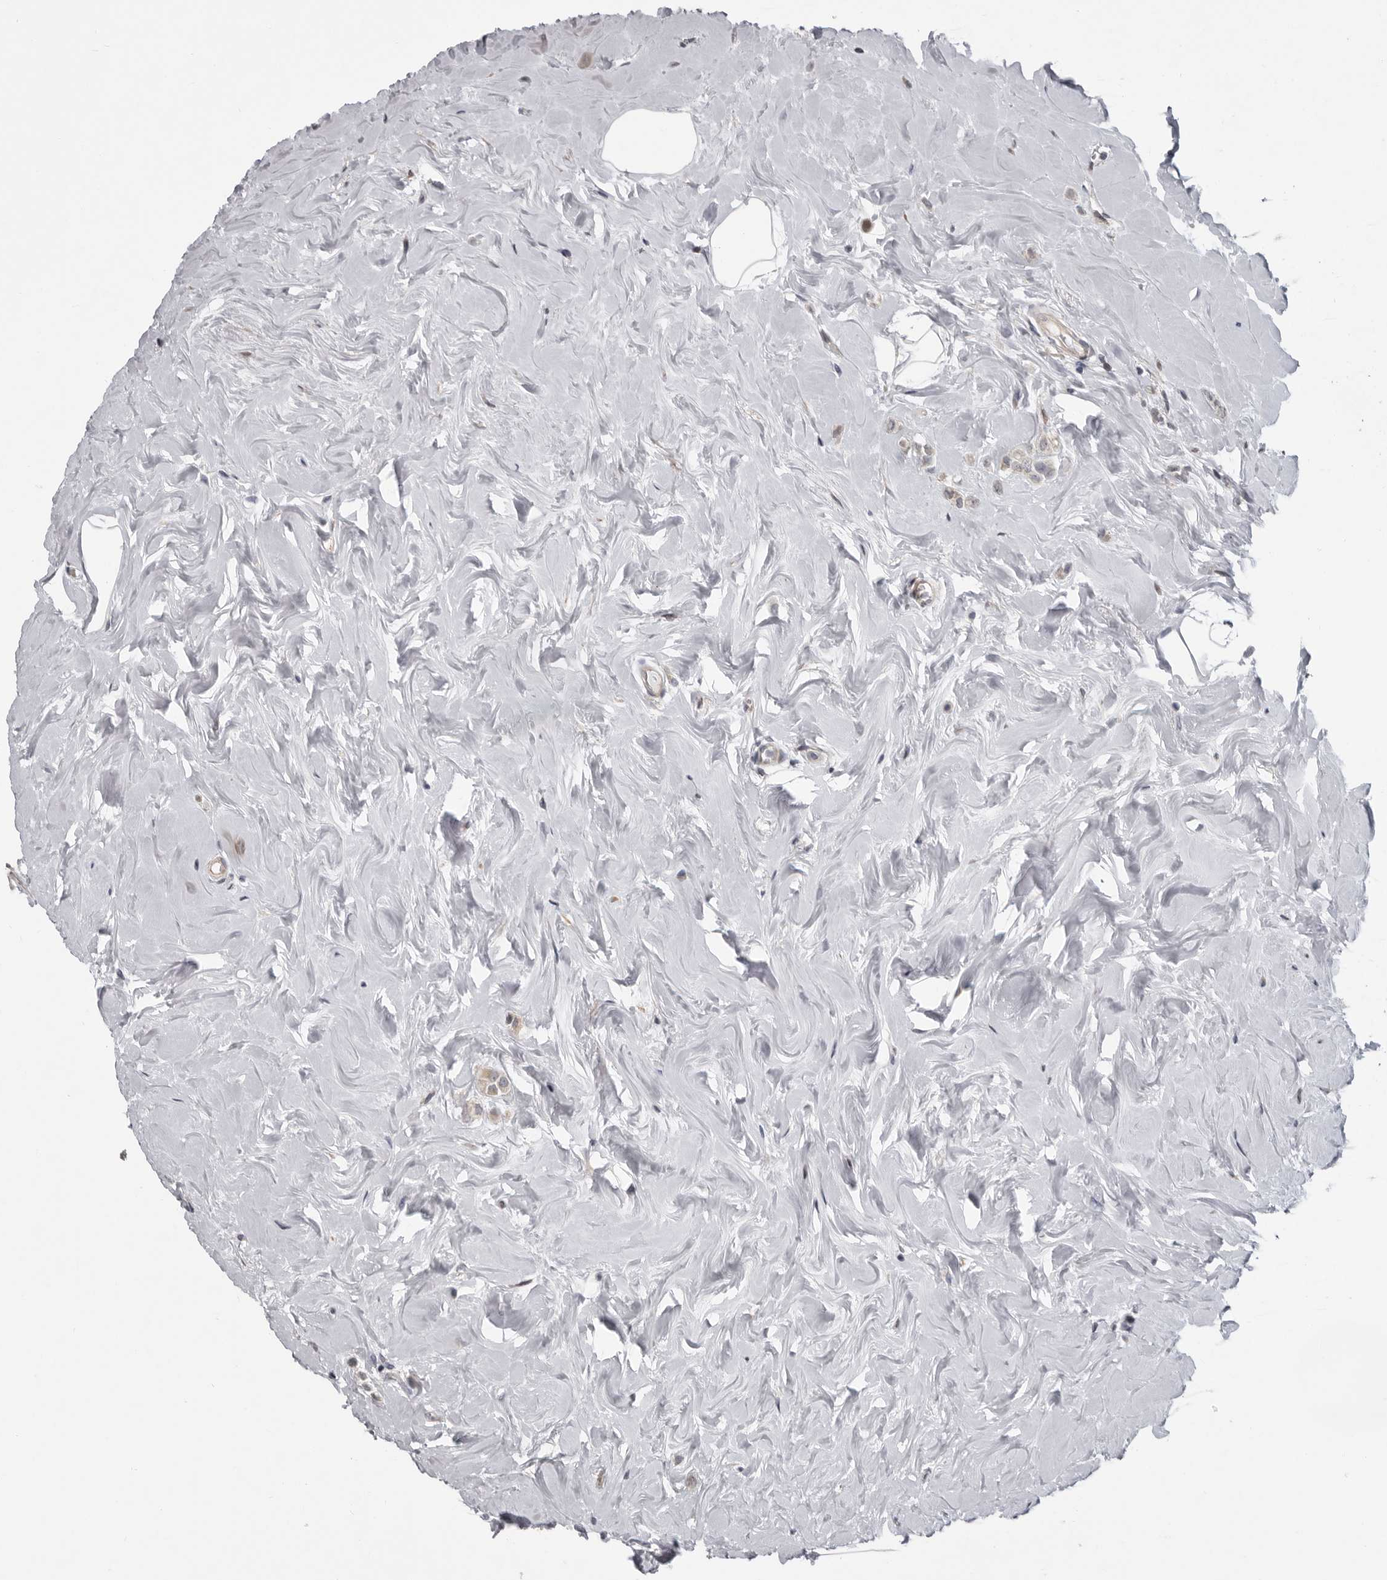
{"staining": {"intensity": "negative", "quantity": "none", "location": "none"}, "tissue": "breast cancer", "cell_type": "Tumor cells", "image_type": "cancer", "snomed": [{"axis": "morphology", "description": "Lobular carcinoma"}, {"axis": "topography", "description": "Breast"}], "caption": "Immunohistochemical staining of breast lobular carcinoma reveals no significant staining in tumor cells.", "gene": "FGFR4", "patient": {"sex": "female", "age": 47}}